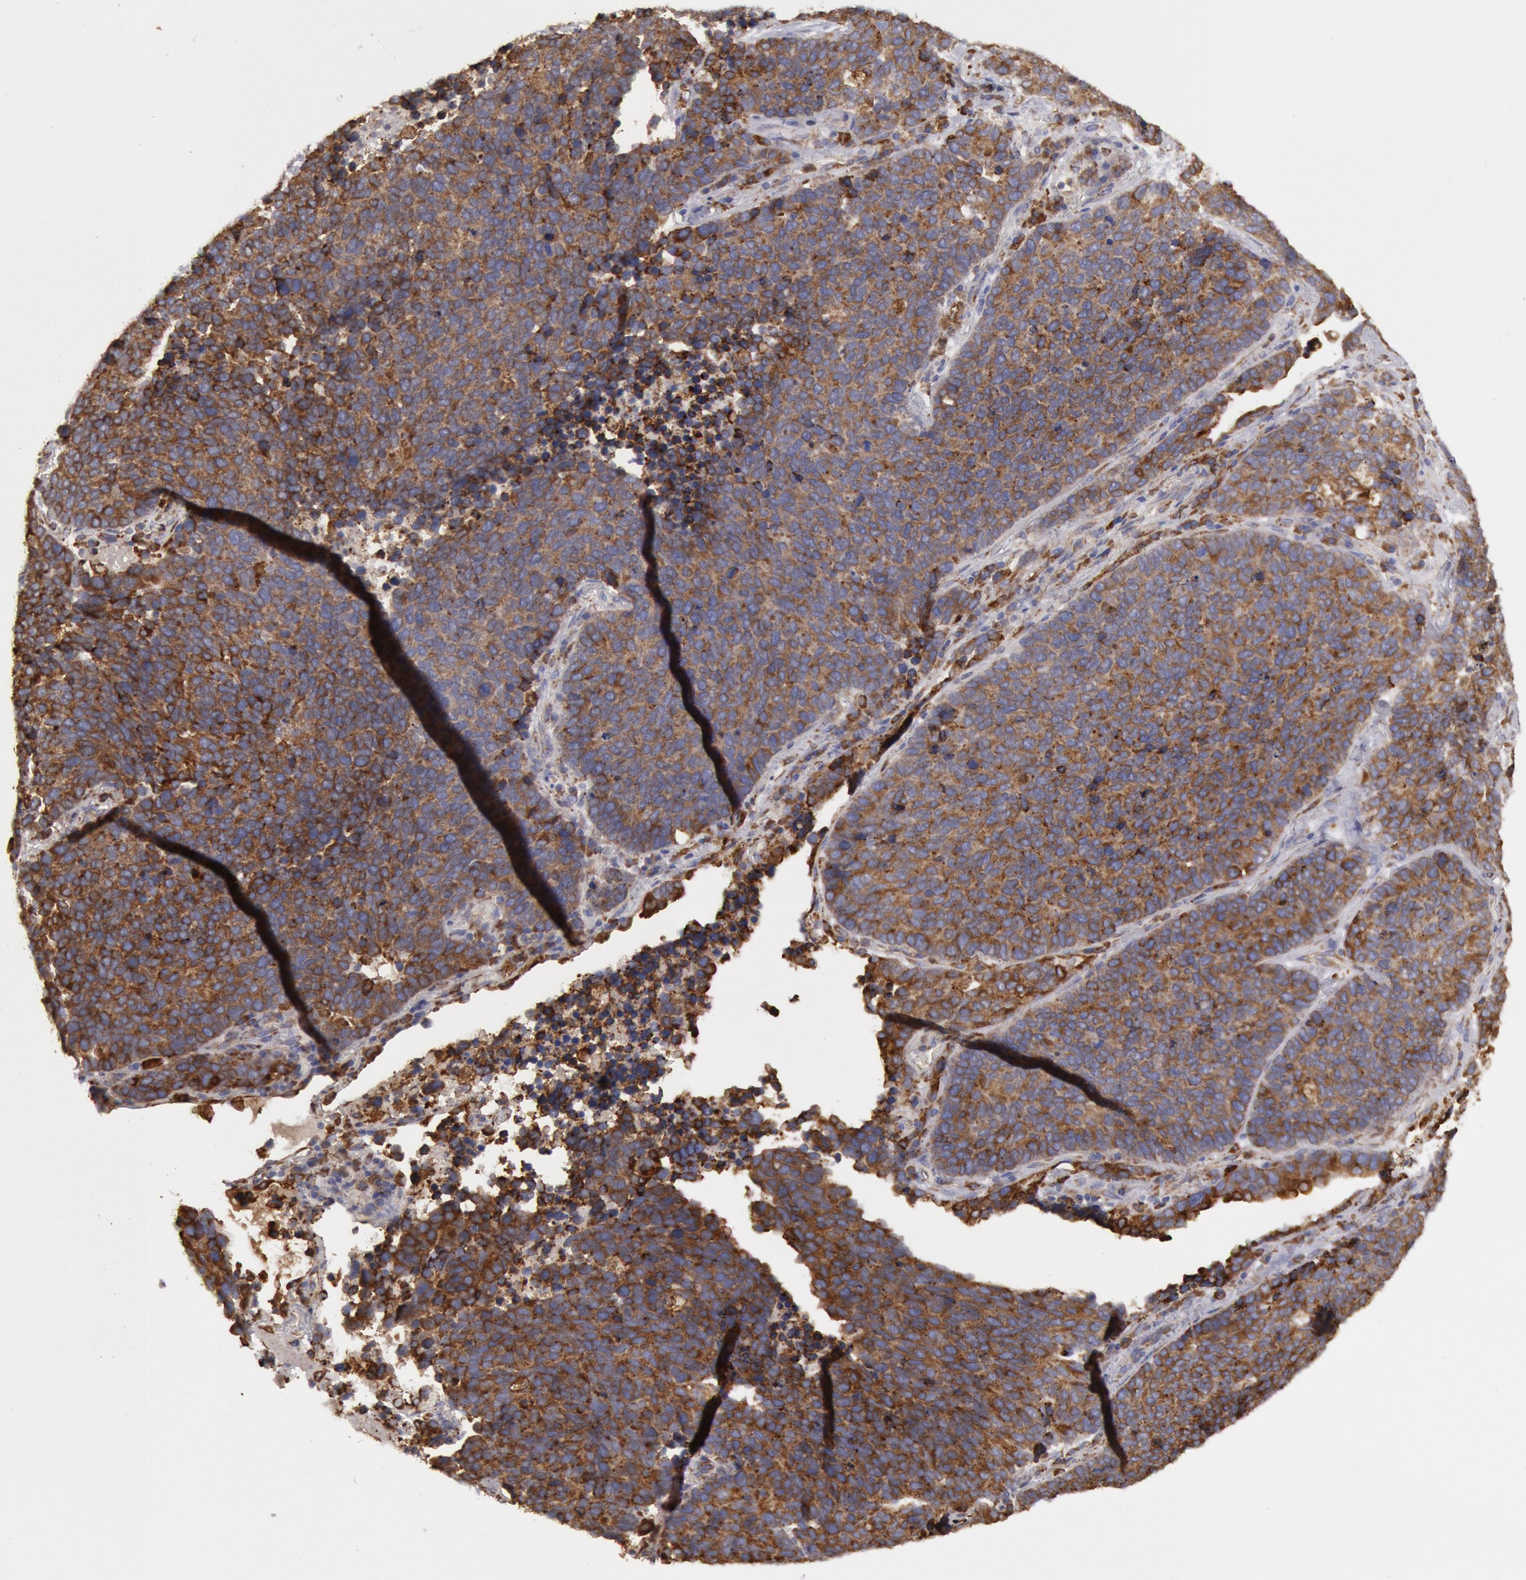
{"staining": {"intensity": "moderate", "quantity": ">75%", "location": "cytoplasmic/membranous"}, "tissue": "lung cancer", "cell_type": "Tumor cells", "image_type": "cancer", "snomed": [{"axis": "morphology", "description": "Neoplasm, malignant, NOS"}, {"axis": "topography", "description": "Lung"}], "caption": "A photomicrograph of human lung cancer (malignant neoplasm) stained for a protein displays moderate cytoplasmic/membranous brown staining in tumor cells.", "gene": "ERP44", "patient": {"sex": "female", "age": 75}}